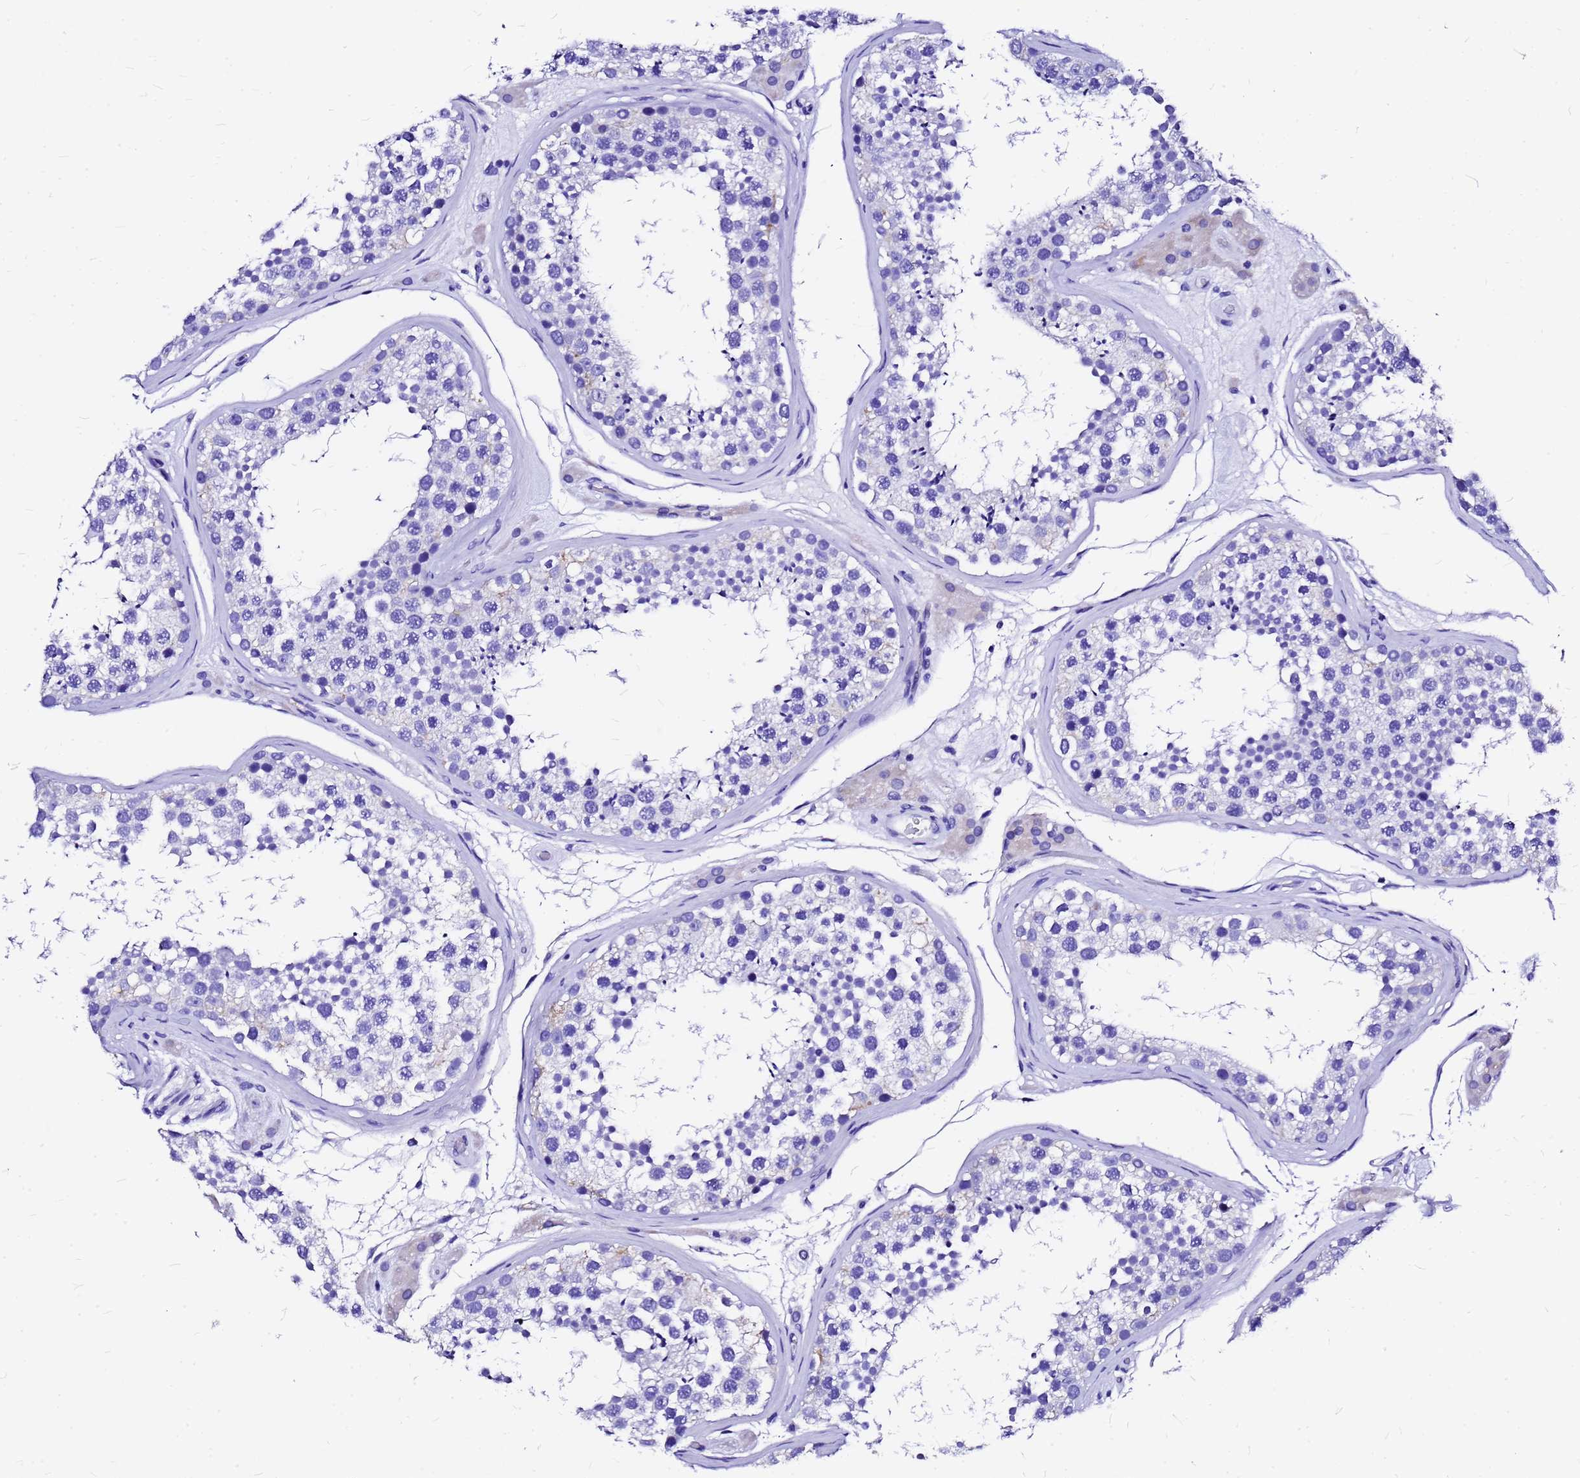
{"staining": {"intensity": "negative", "quantity": "none", "location": "none"}, "tissue": "testis", "cell_type": "Cells in seminiferous ducts", "image_type": "normal", "snomed": [{"axis": "morphology", "description": "Normal tissue, NOS"}, {"axis": "topography", "description": "Testis"}], "caption": "The image displays no significant staining in cells in seminiferous ducts of testis.", "gene": "HERC4", "patient": {"sex": "male", "age": 46}}